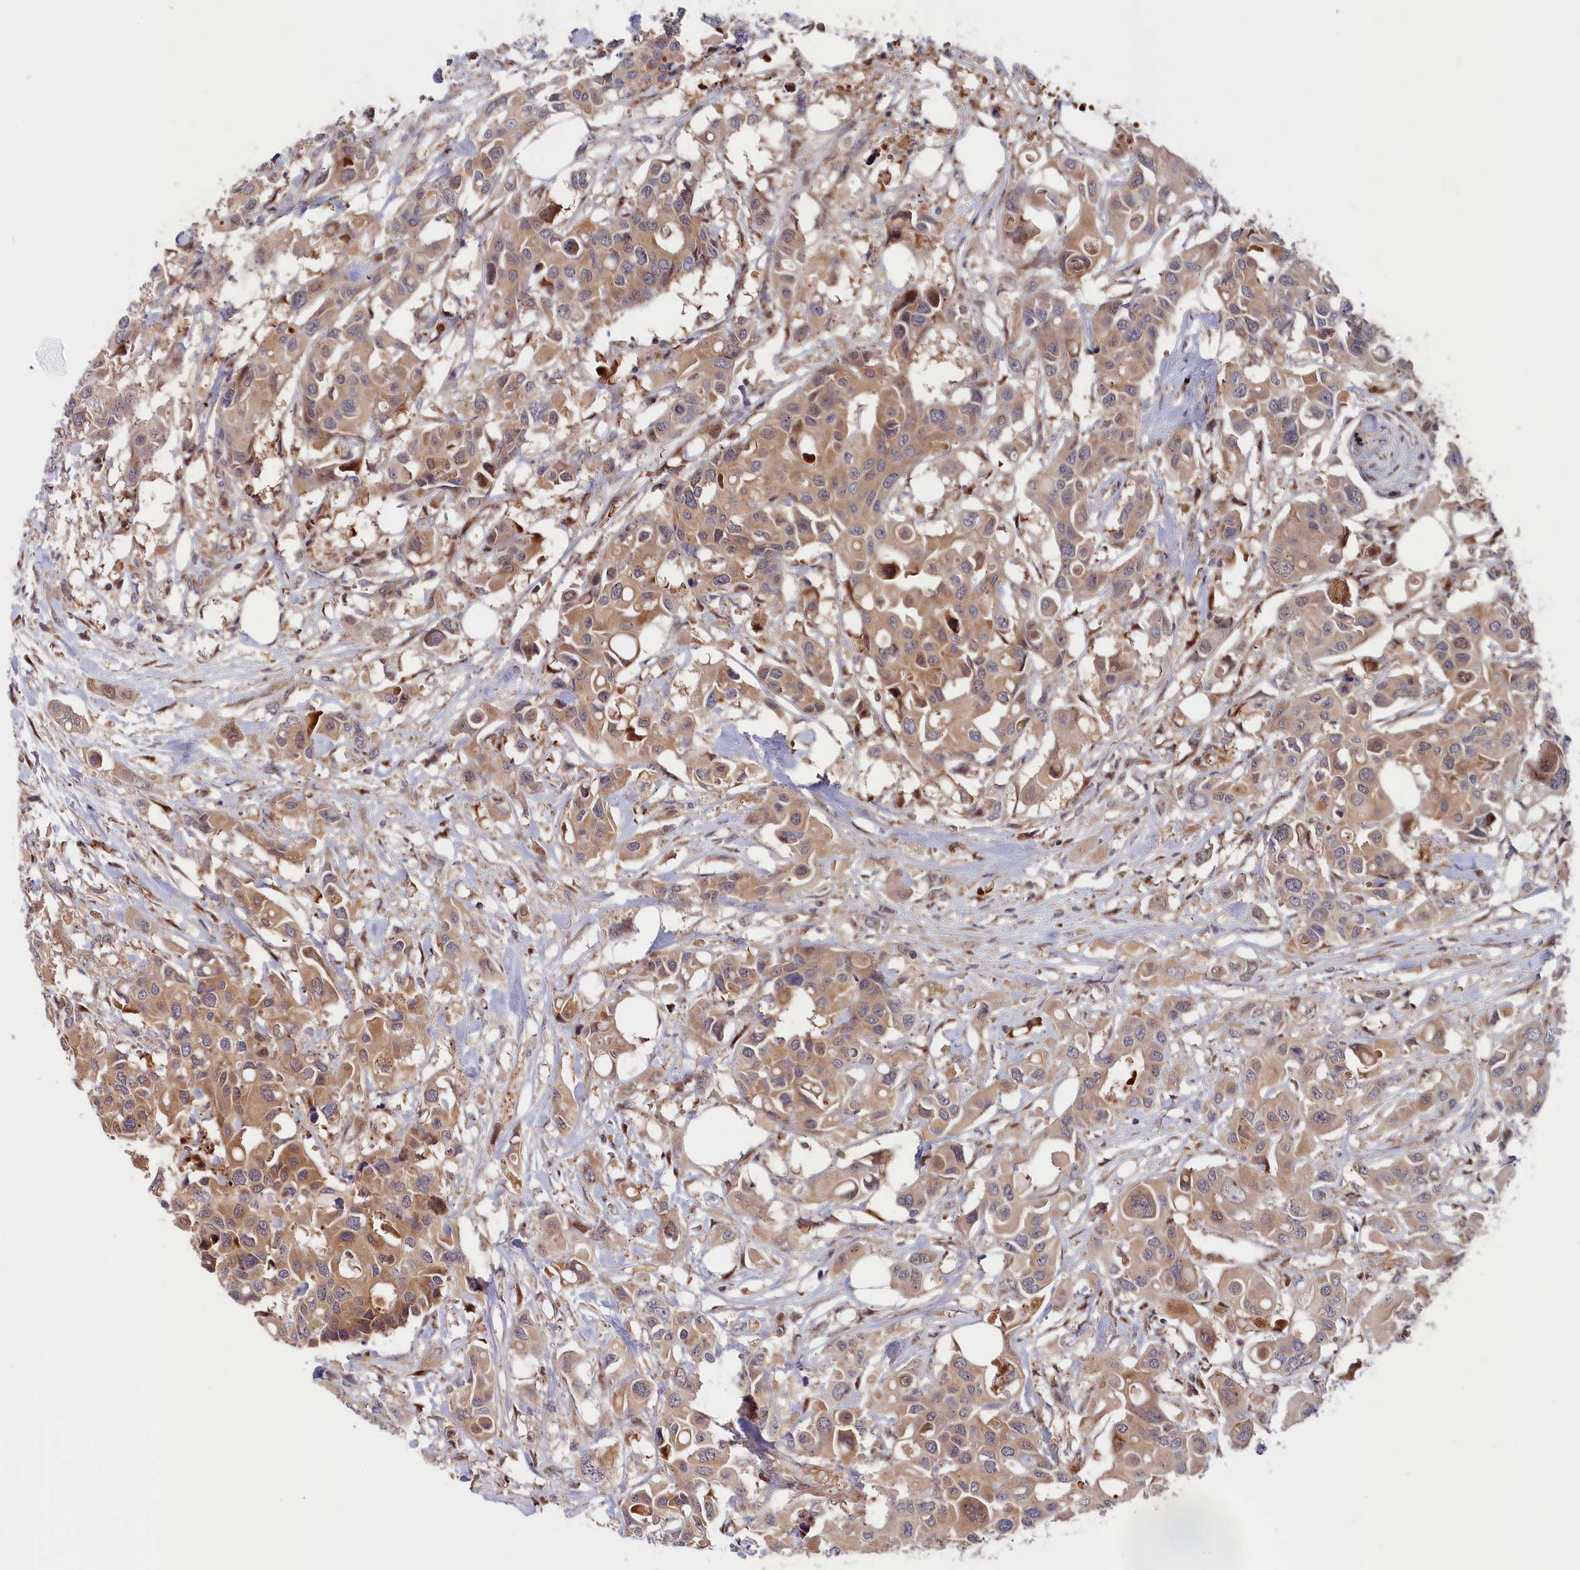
{"staining": {"intensity": "moderate", "quantity": ">75%", "location": "cytoplasmic/membranous"}, "tissue": "colorectal cancer", "cell_type": "Tumor cells", "image_type": "cancer", "snomed": [{"axis": "morphology", "description": "Adenocarcinoma, NOS"}, {"axis": "topography", "description": "Colon"}], "caption": "A micrograph showing moderate cytoplasmic/membranous positivity in about >75% of tumor cells in colorectal cancer (adenocarcinoma), as visualized by brown immunohistochemical staining.", "gene": "CHST12", "patient": {"sex": "male", "age": 77}}